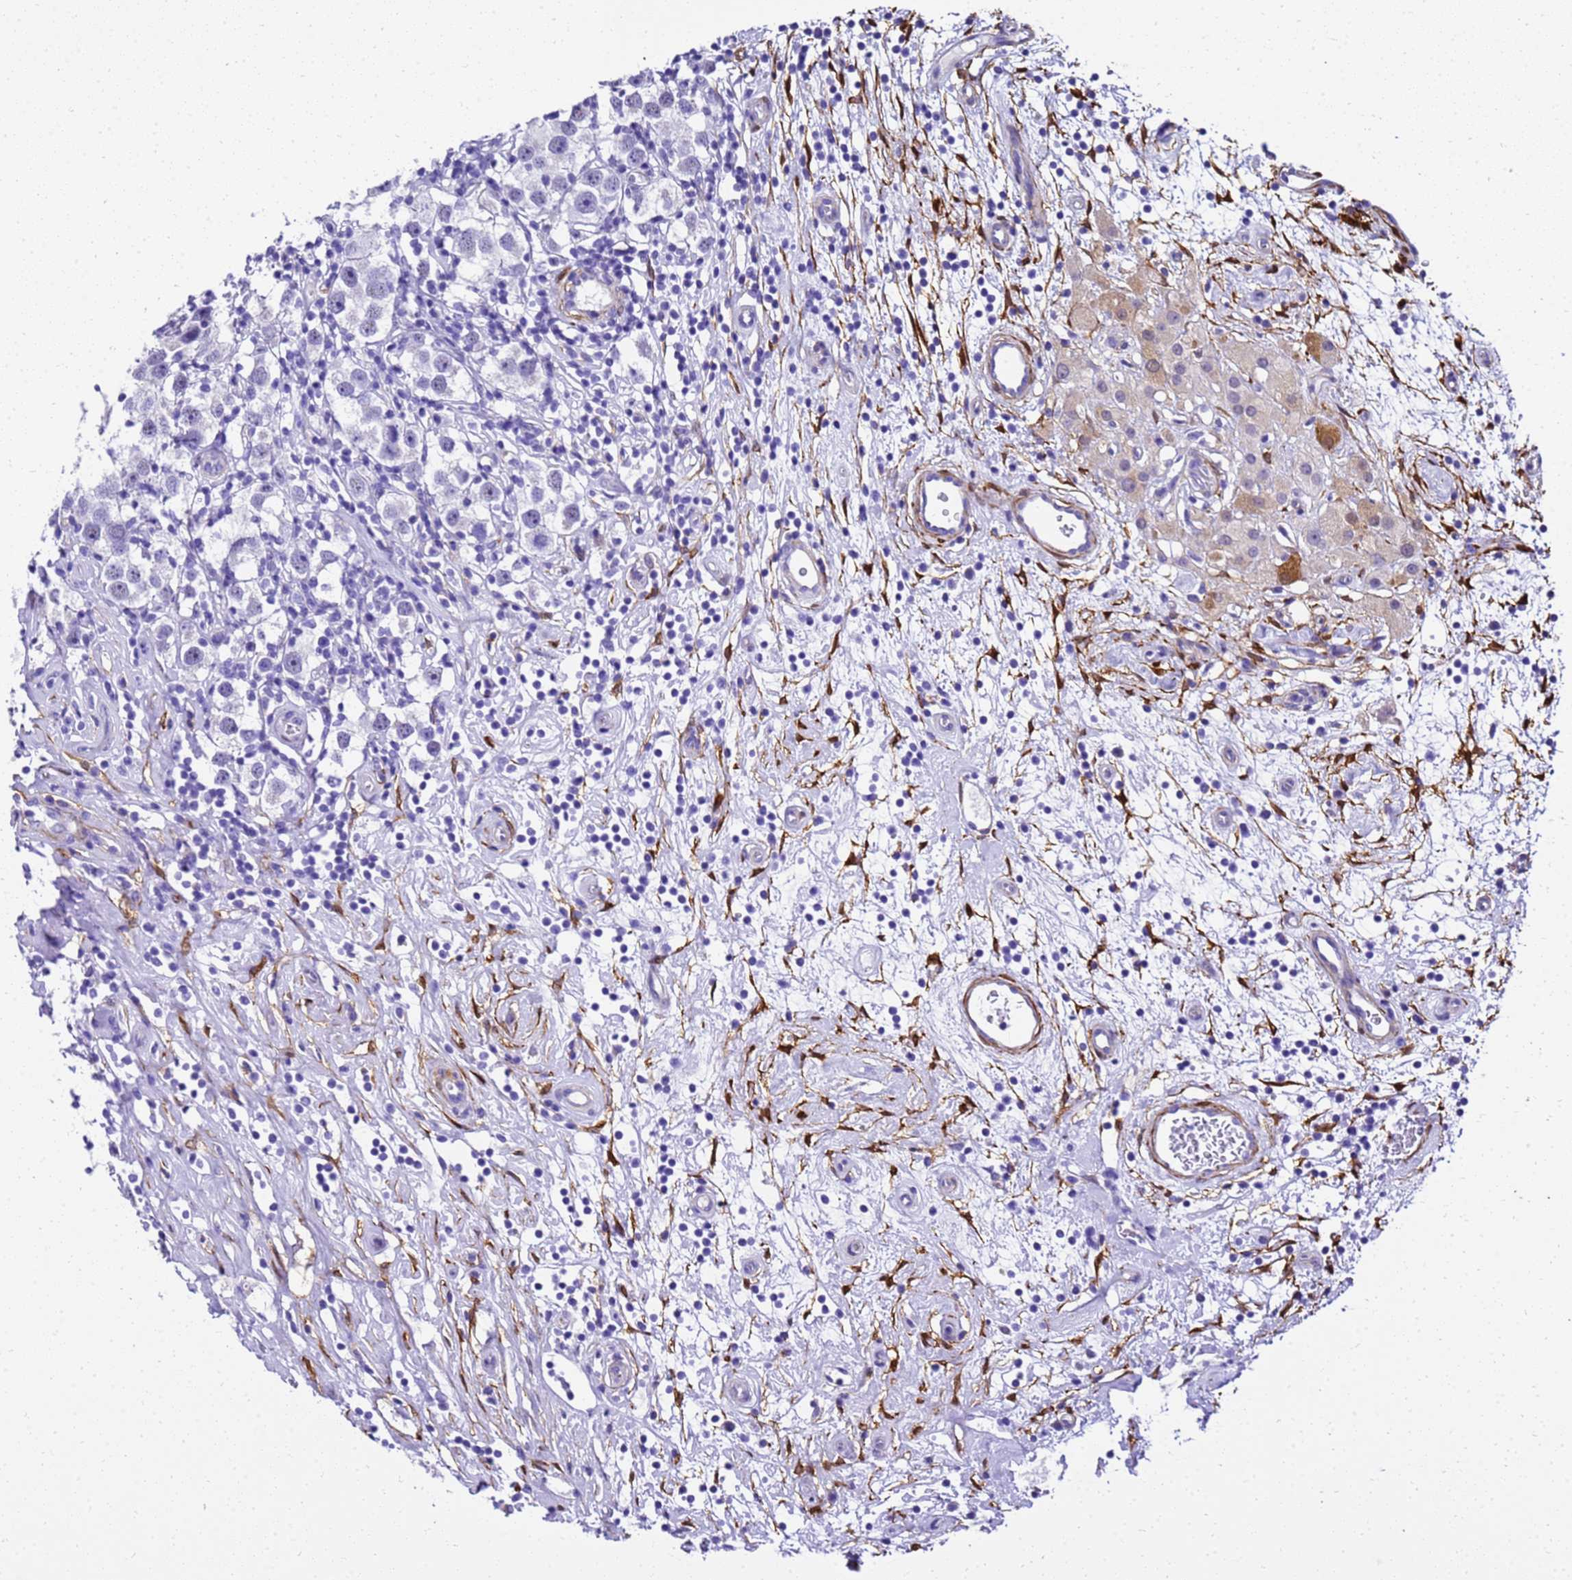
{"staining": {"intensity": "negative", "quantity": "none", "location": "none"}, "tissue": "testis cancer", "cell_type": "Tumor cells", "image_type": "cancer", "snomed": [{"axis": "morphology", "description": "Seminoma, NOS"}, {"axis": "topography", "description": "Testis"}], "caption": "Immunohistochemistry (IHC) histopathology image of neoplastic tissue: testis cancer (seminoma) stained with DAB demonstrates no significant protein positivity in tumor cells.", "gene": "HSPB6", "patient": {"sex": "male", "age": 49}}